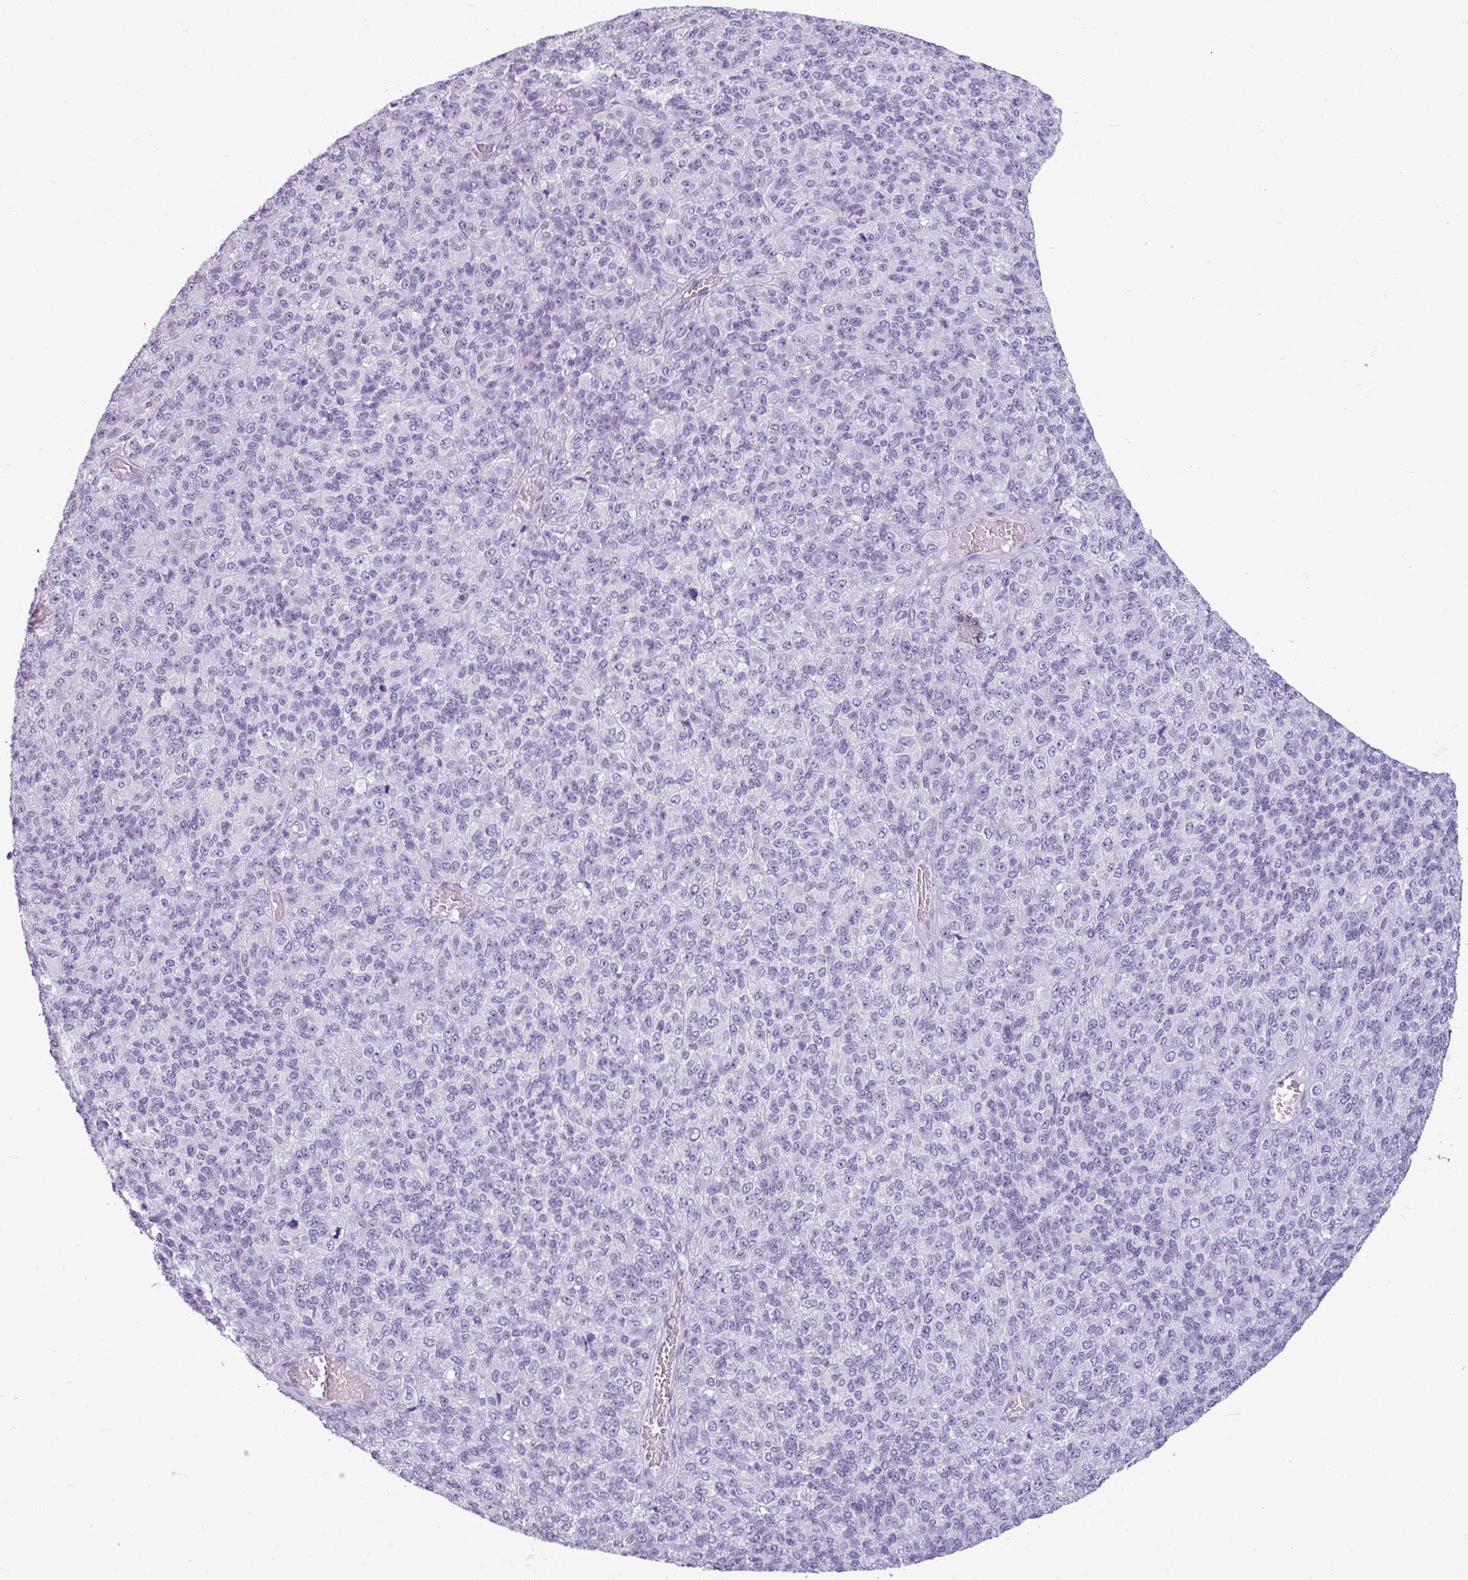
{"staining": {"intensity": "negative", "quantity": "none", "location": "none"}, "tissue": "melanoma", "cell_type": "Tumor cells", "image_type": "cancer", "snomed": [{"axis": "morphology", "description": "Malignant melanoma, Metastatic site"}, {"axis": "topography", "description": "Brain"}], "caption": "Immunohistochemistry micrograph of malignant melanoma (metastatic site) stained for a protein (brown), which displays no staining in tumor cells. The staining is performed using DAB (3,3'-diaminobenzidine) brown chromogen with nuclei counter-stained in using hematoxylin.", "gene": "AMY1B", "patient": {"sex": "female", "age": 56}}